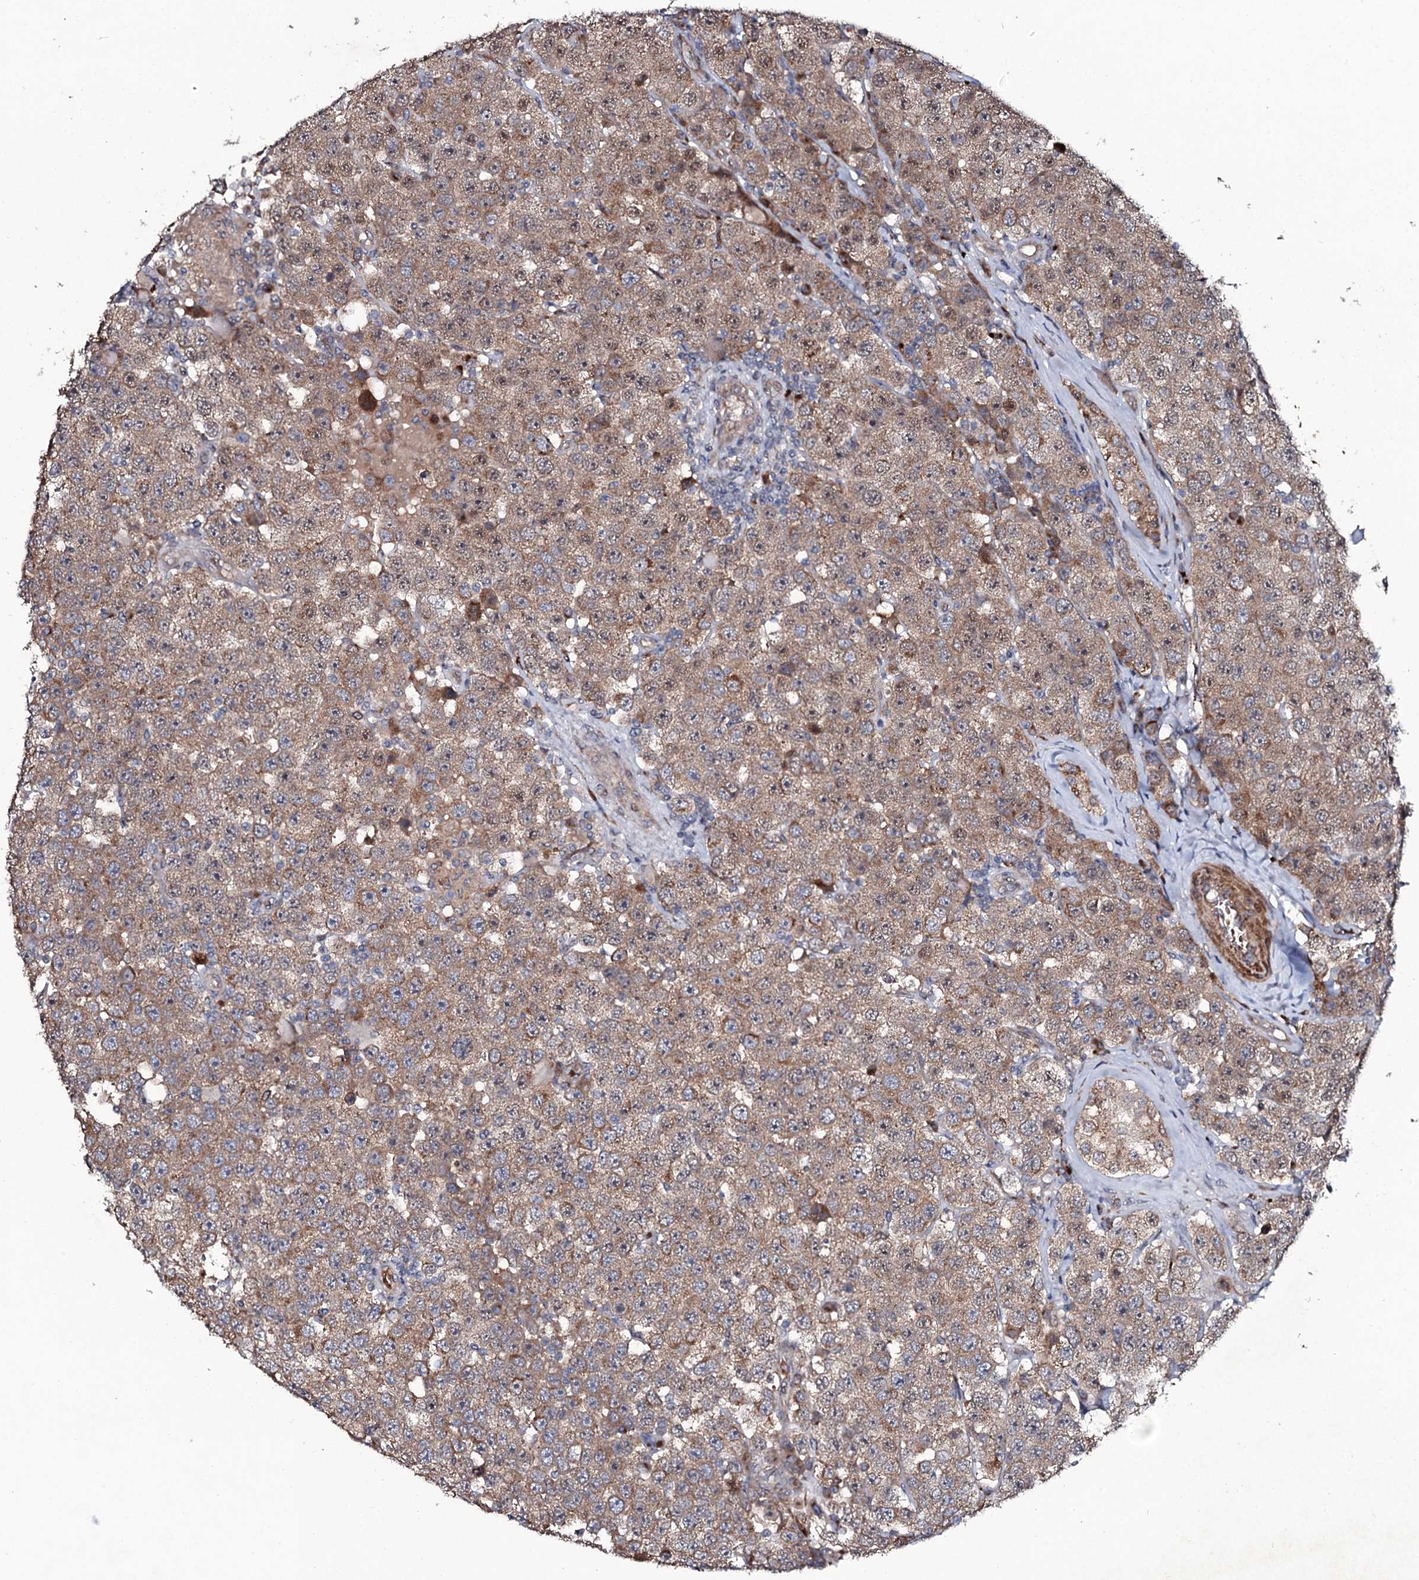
{"staining": {"intensity": "moderate", "quantity": "25%-75%", "location": "cytoplasmic/membranous"}, "tissue": "testis cancer", "cell_type": "Tumor cells", "image_type": "cancer", "snomed": [{"axis": "morphology", "description": "Seminoma, NOS"}, {"axis": "topography", "description": "Testis"}], "caption": "Protein expression by immunohistochemistry (IHC) displays moderate cytoplasmic/membranous positivity in about 25%-75% of tumor cells in testis cancer. The staining was performed using DAB (3,3'-diaminobenzidine), with brown indicating positive protein expression. Nuclei are stained blue with hematoxylin.", "gene": "COG6", "patient": {"sex": "male", "age": 28}}